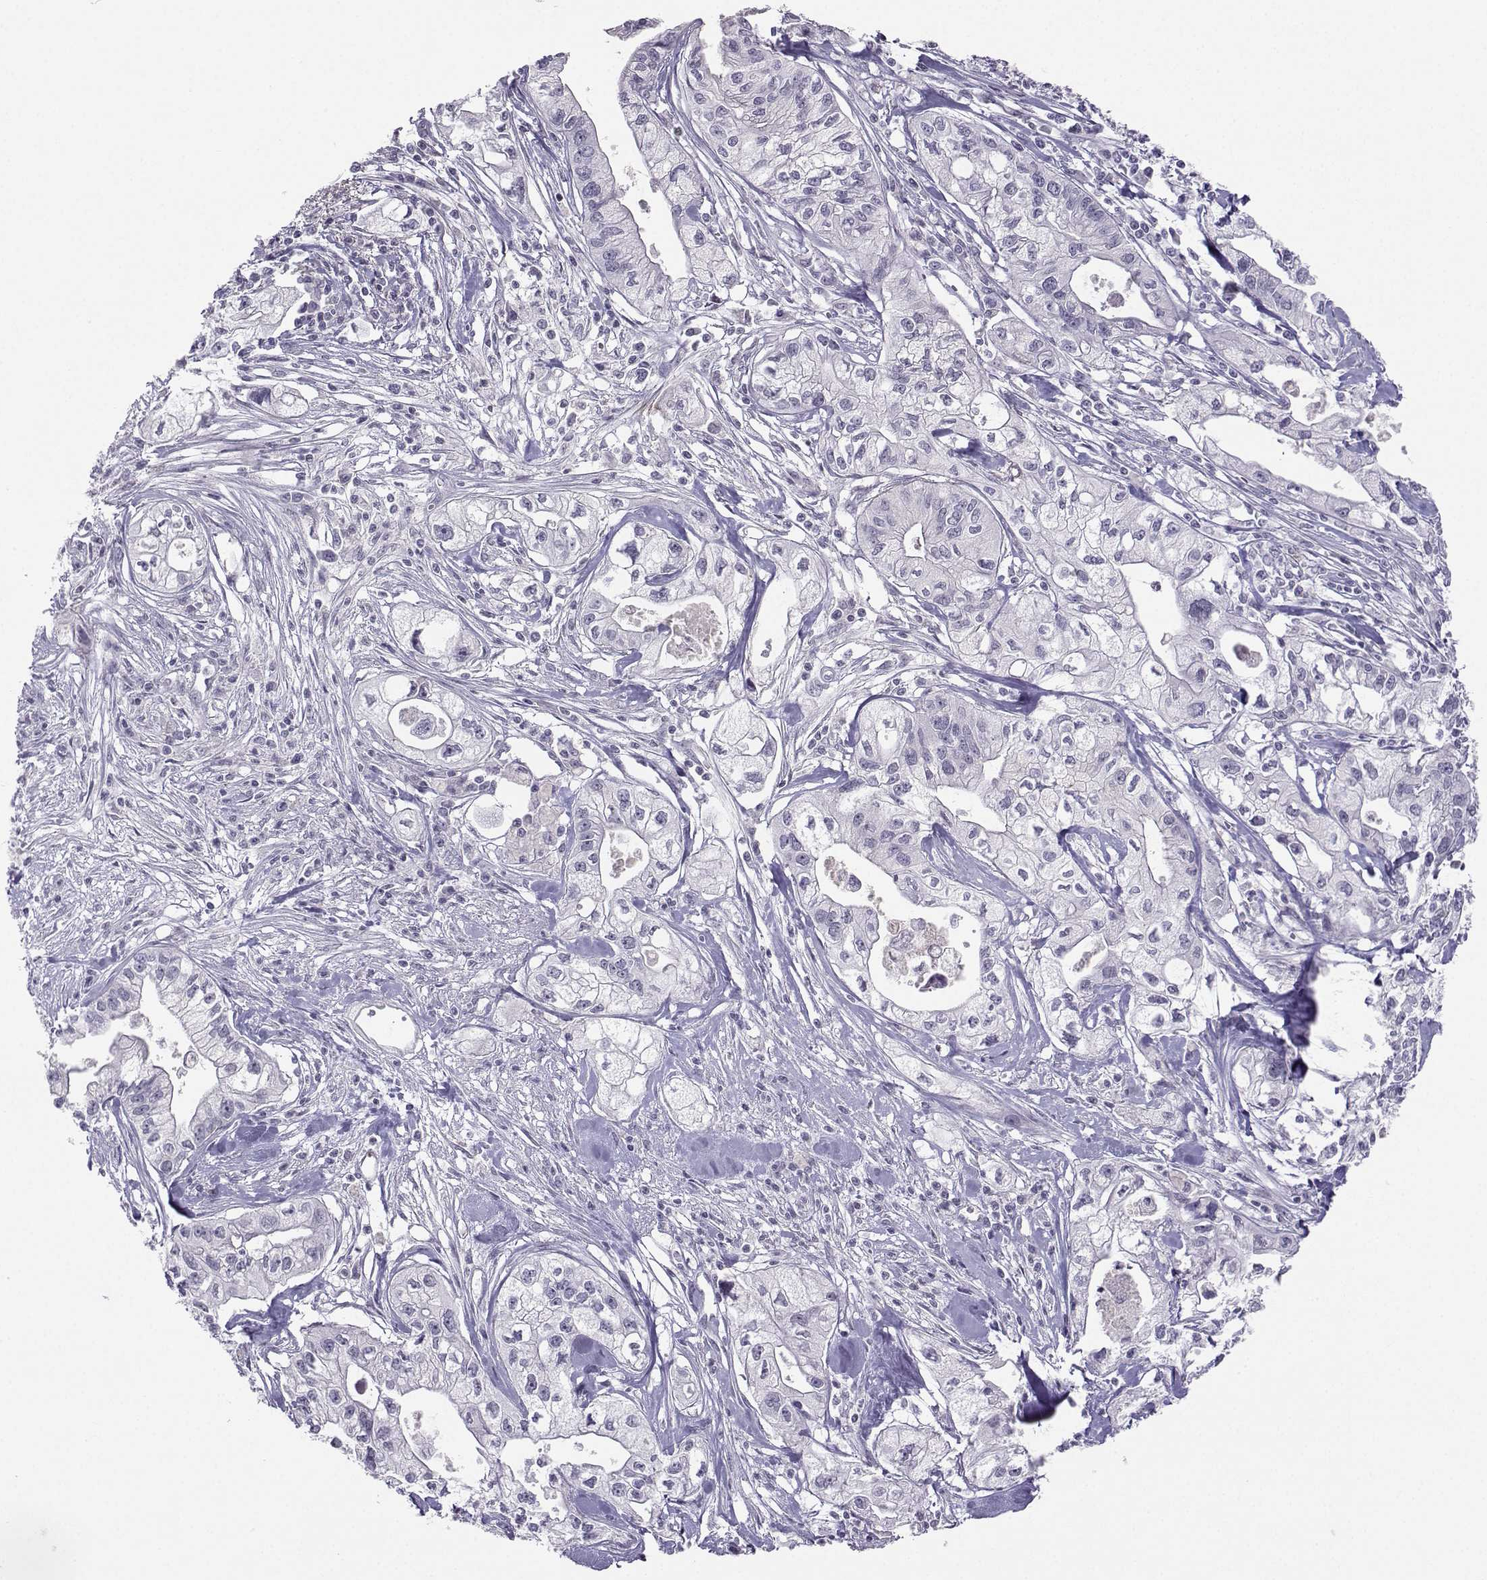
{"staining": {"intensity": "negative", "quantity": "none", "location": "none"}, "tissue": "pancreatic cancer", "cell_type": "Tumor cells", "image_type": "cancer", "snomed": [{"axis": "morphology", "description": "Adenocarcinoma, NOS"}, {"axis": "topography", "description": "Pancreas"}], "caption": "Protein analysis of adenocarcinoma (pancreatic) shows no significant staining in tumor cells.", "gene": "LHX1", "patient": {"sex": "male", "age": 70}}